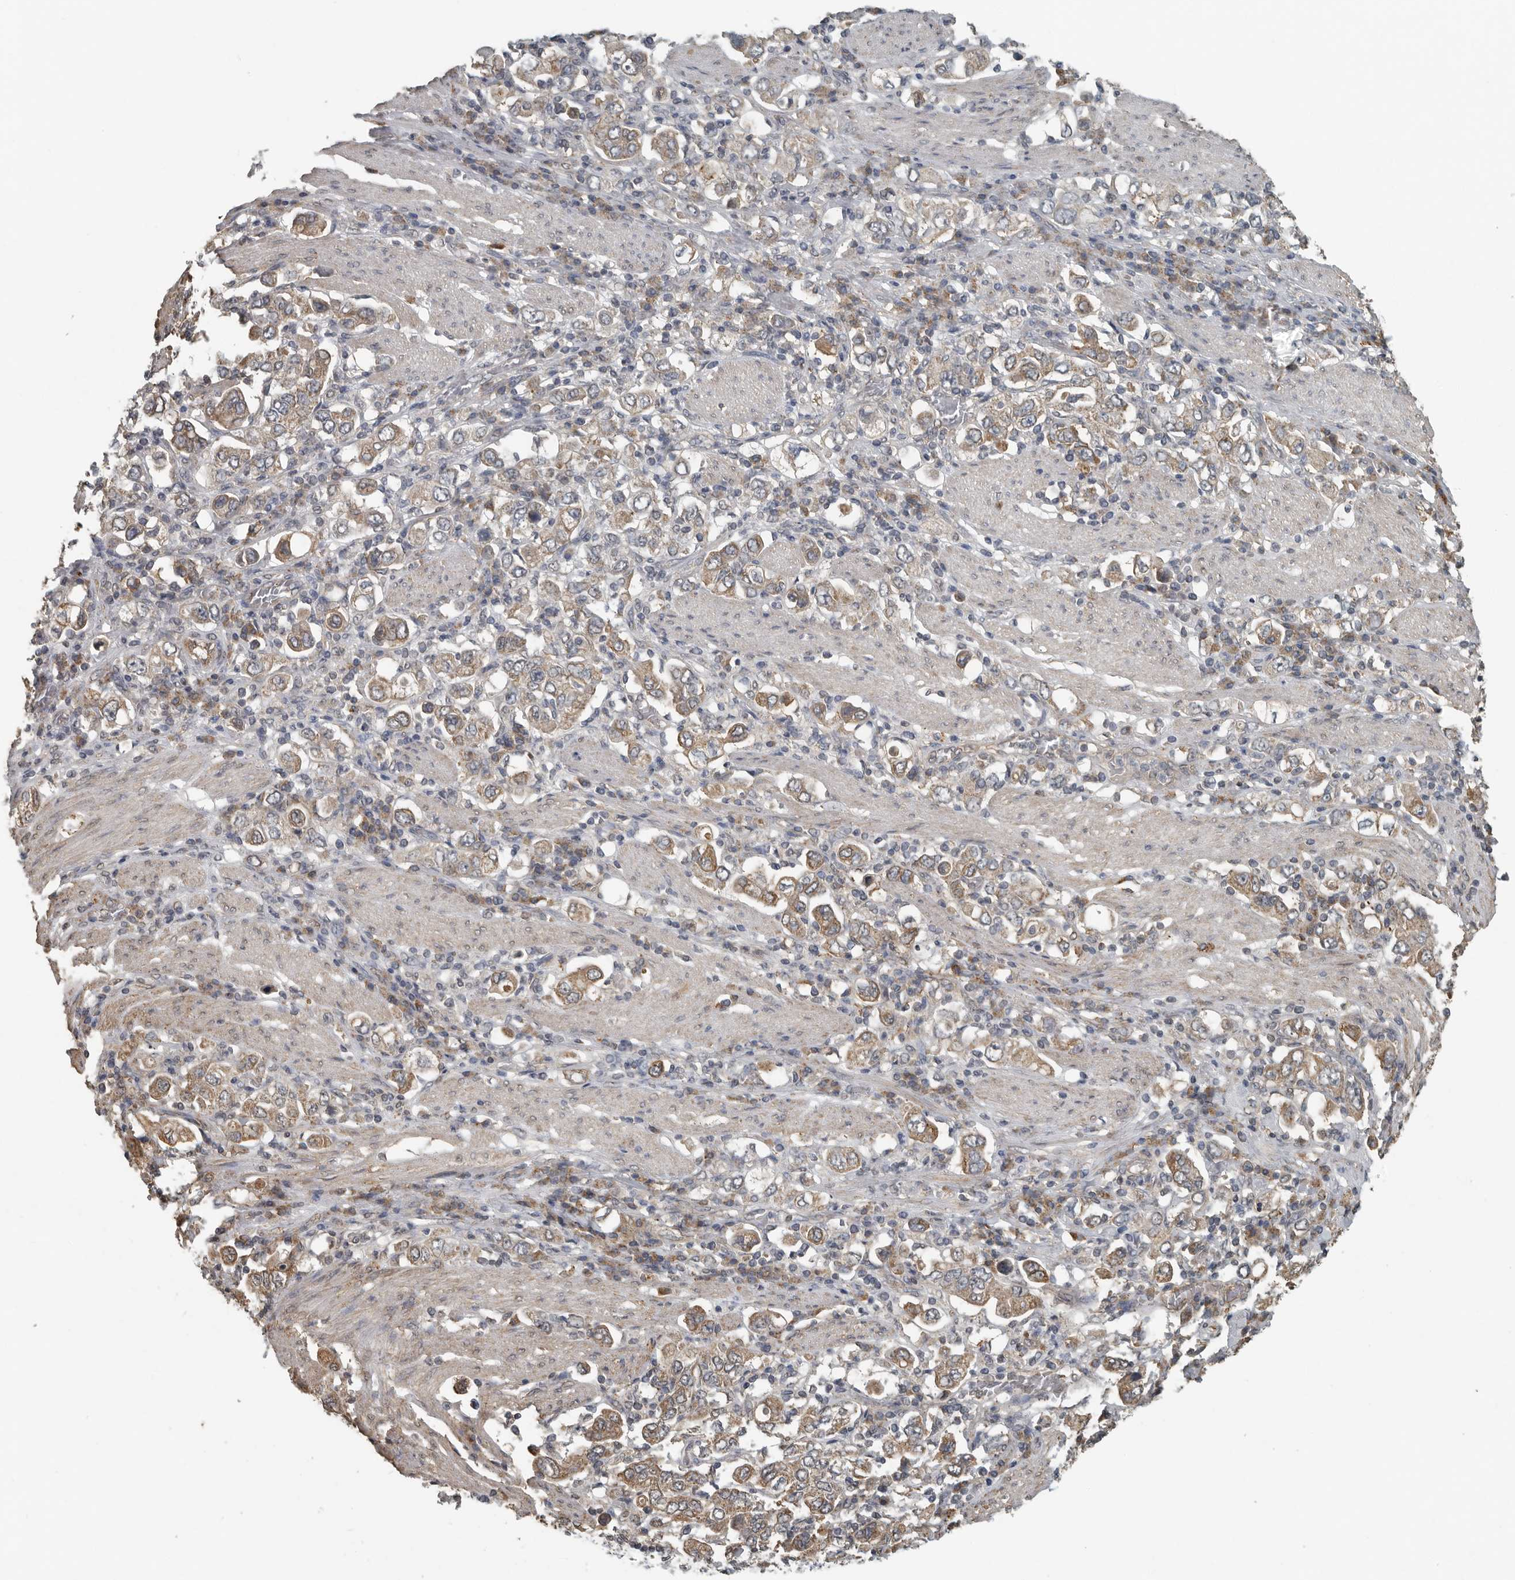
{"staining": {"intensity": "moderate", "quantity": "25%-75%", "location": "cytoplasmic/membranous"}, "tissue": "stomach cancer", "cell_type": "Tumor cells", "image_type": "cancer", "snomed": [{"axis": "morphology", "description": "Adenocarcinoma, NOS"}, {"axis": "topography", "description": "Stomach, upper"}], "caption": "Immunohistochemical staining of human adenocarcinoma (stomach) demonstrates medium levels of moderate cytoplasmic/membranous staining in approximately 25%-75% of tumor cells.", "gene": "AFAP1", "patient": {"sex": "male", "age": 62}}